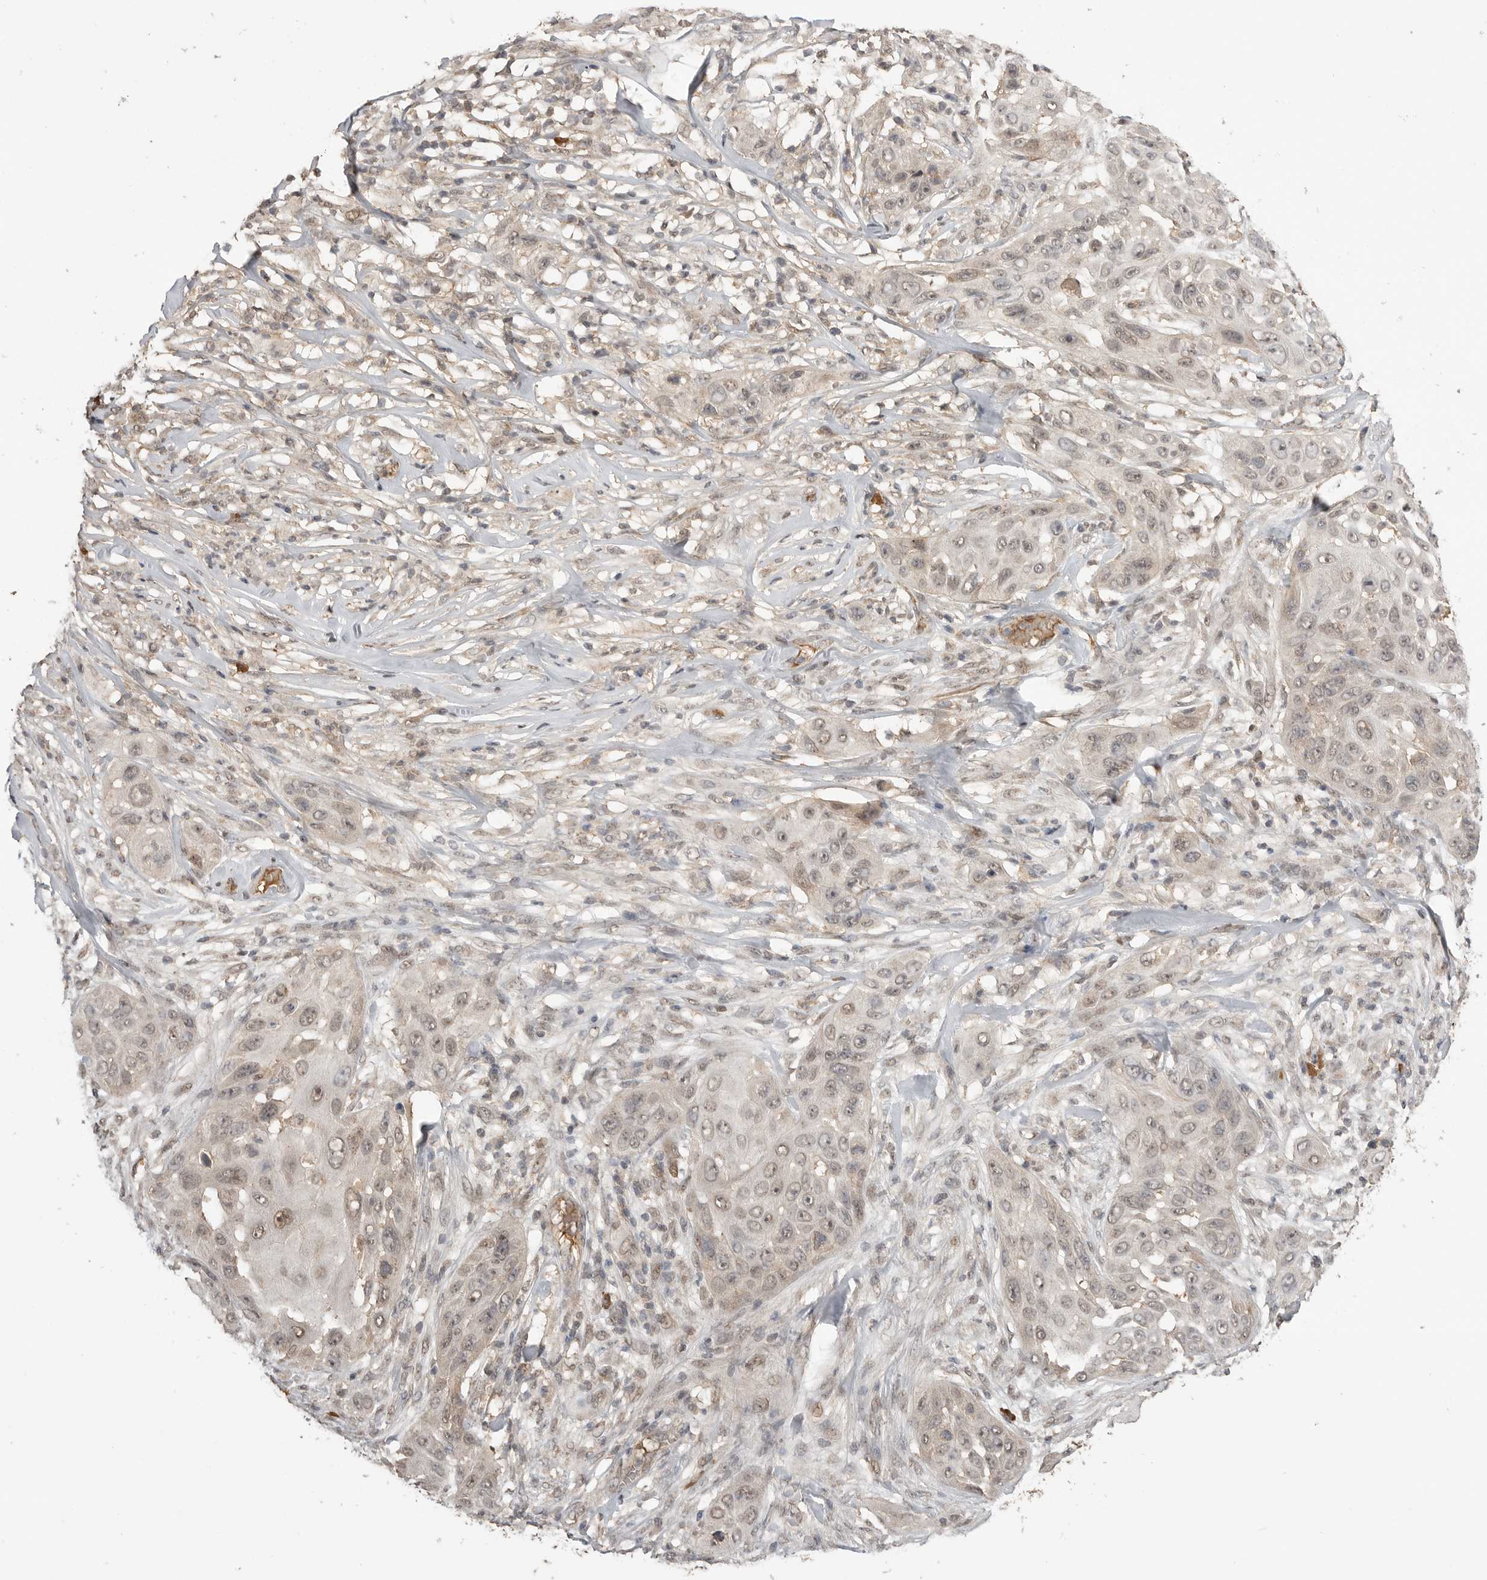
{"staining": {"intensity": "weak", "quantity": "25%-75%", "location": "nuclear"}, "tissue": "skin cancer", "cell_type": "Tumor cells", "image_type": "cancer", "snomed": [{"axis": "morphology", "description": "Squamous cell carcinoma, NOS"}, {"axis": "topography", "description": "Skin"}], "caption": "This photomicrograph reveals immunohistochemistry staining of skin cancer, with low weak nuclear expression in about 25%-75% of tumor cells.", "gene": "ASPSCR1", "patient": {"sex": "female", "age": 44}}